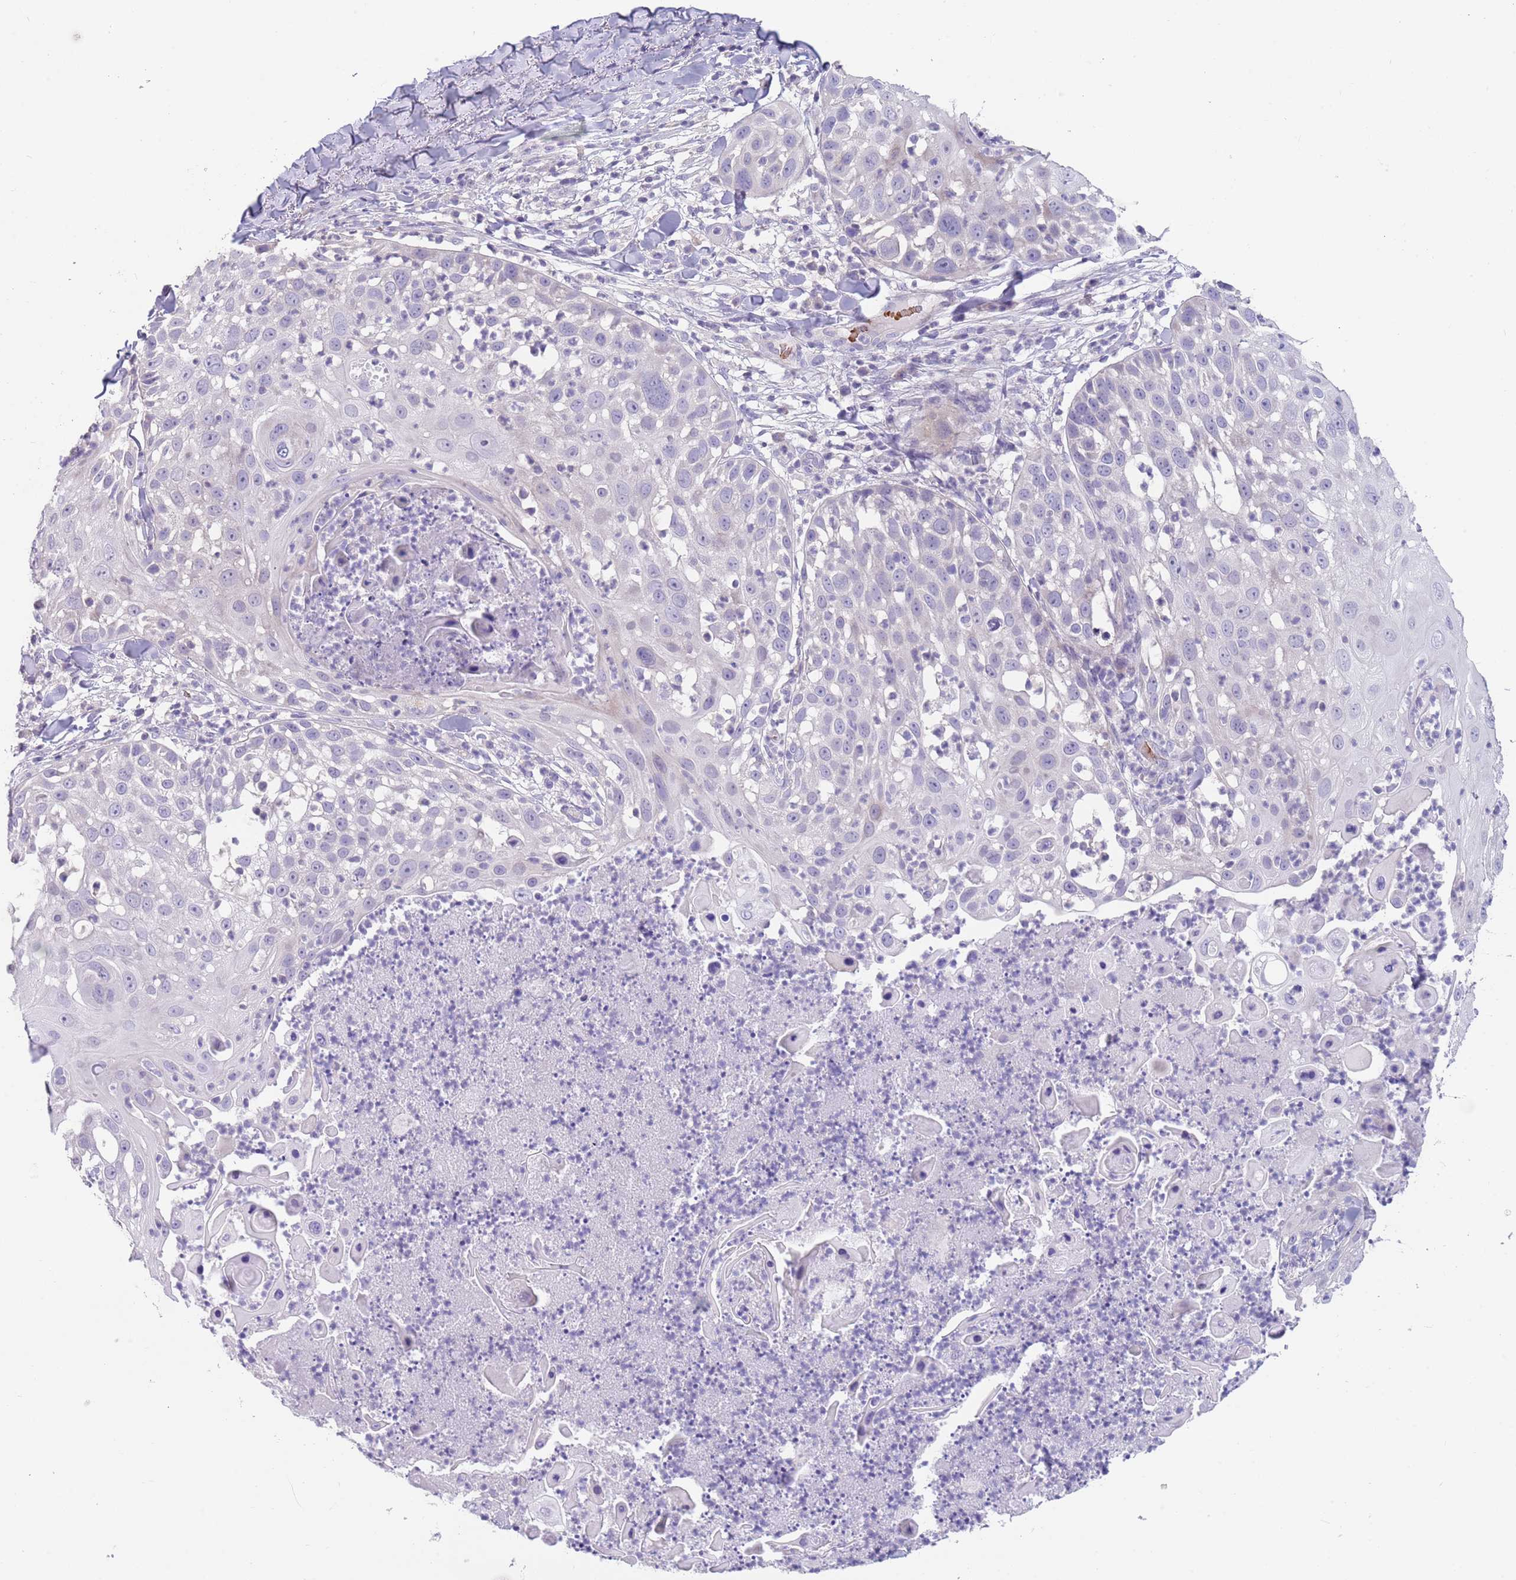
{"staining": {"intensity": "negative", "quantity": "none", "location": "none"}, "tissue": "skin cancer", "cell_type": "Tumor cells", "image_type": "cancer", "snomed": [{"axis": "morphology", "description": "Squamous cell carcinoma, NOS"}, {"axis": "topography", "description": "Skin"}], "caption": "This histopathology image is of skin cancer stained with immunohistochemistry (IHC) to label a protein in brown with the nuclei are counter-stained blue. There is no positivity in tumor cells.", "gene": "ZNF14", "patient": {"sex": "female", "age": 44}}